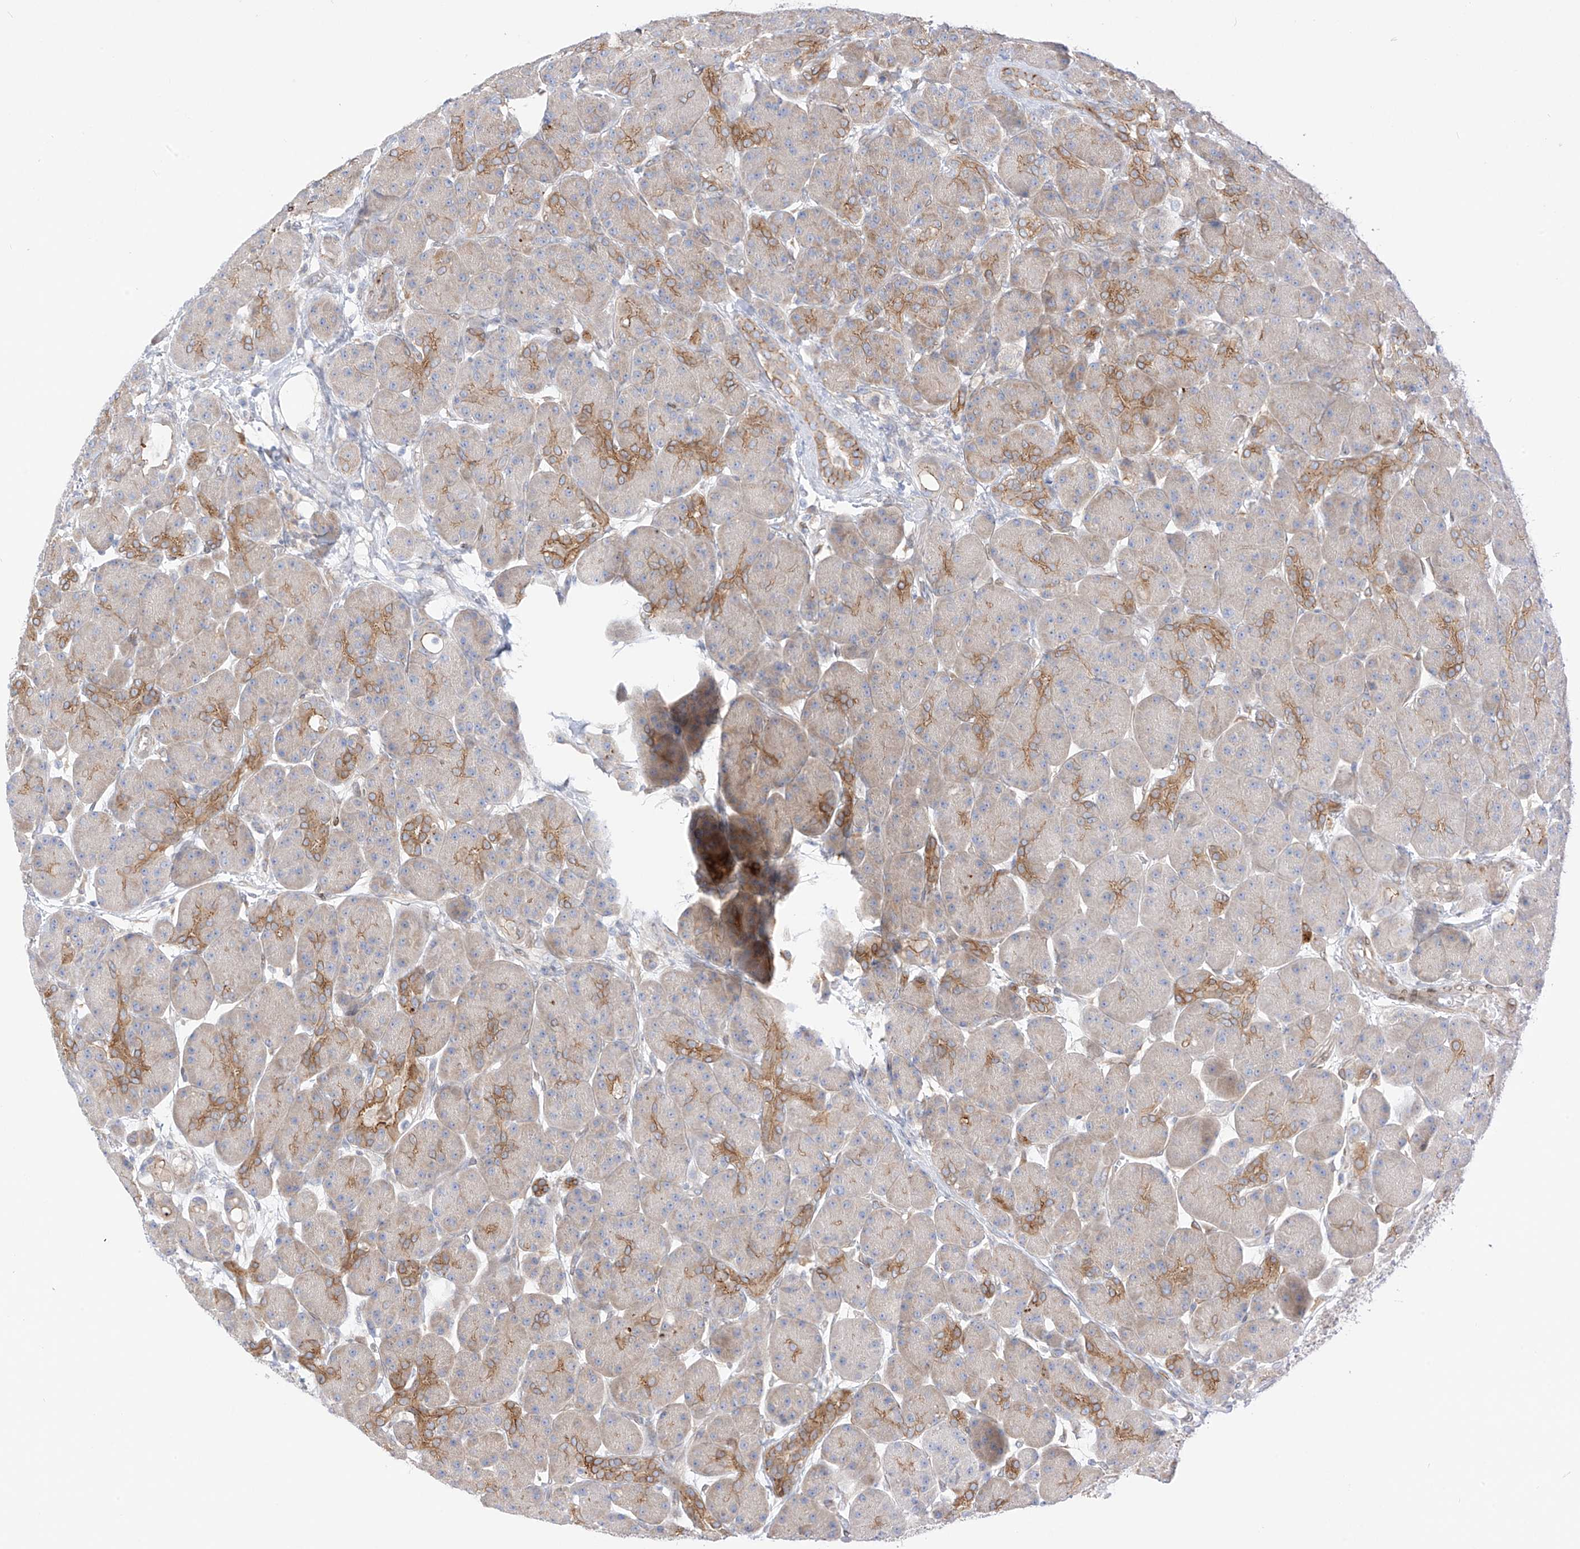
{"staining": {"intensity": "strong", "quantity": "<25%", "location": "cytoplasmic/membranous"}, "tissue": "pancreas", "cell_type": "Exocrine glandular cells", "image_type": "normal", "snomed": [{"axis": "morphology", "description": "Normal tissue, NOS"}, {"axis": "topography", "description": "Pancreas"}], "caption": "Immunohistochemical staining of unremarkable human pancreas demonstrates <25% levels of strong cytoplasmic/membranous protein staining in approximately <25% of exocrine glandular cells. Ihc stains the protein in brown and the nuclei are stained blue.", "gene": "PCYOX1", "patient": {"sex": "male", "age": 63}}